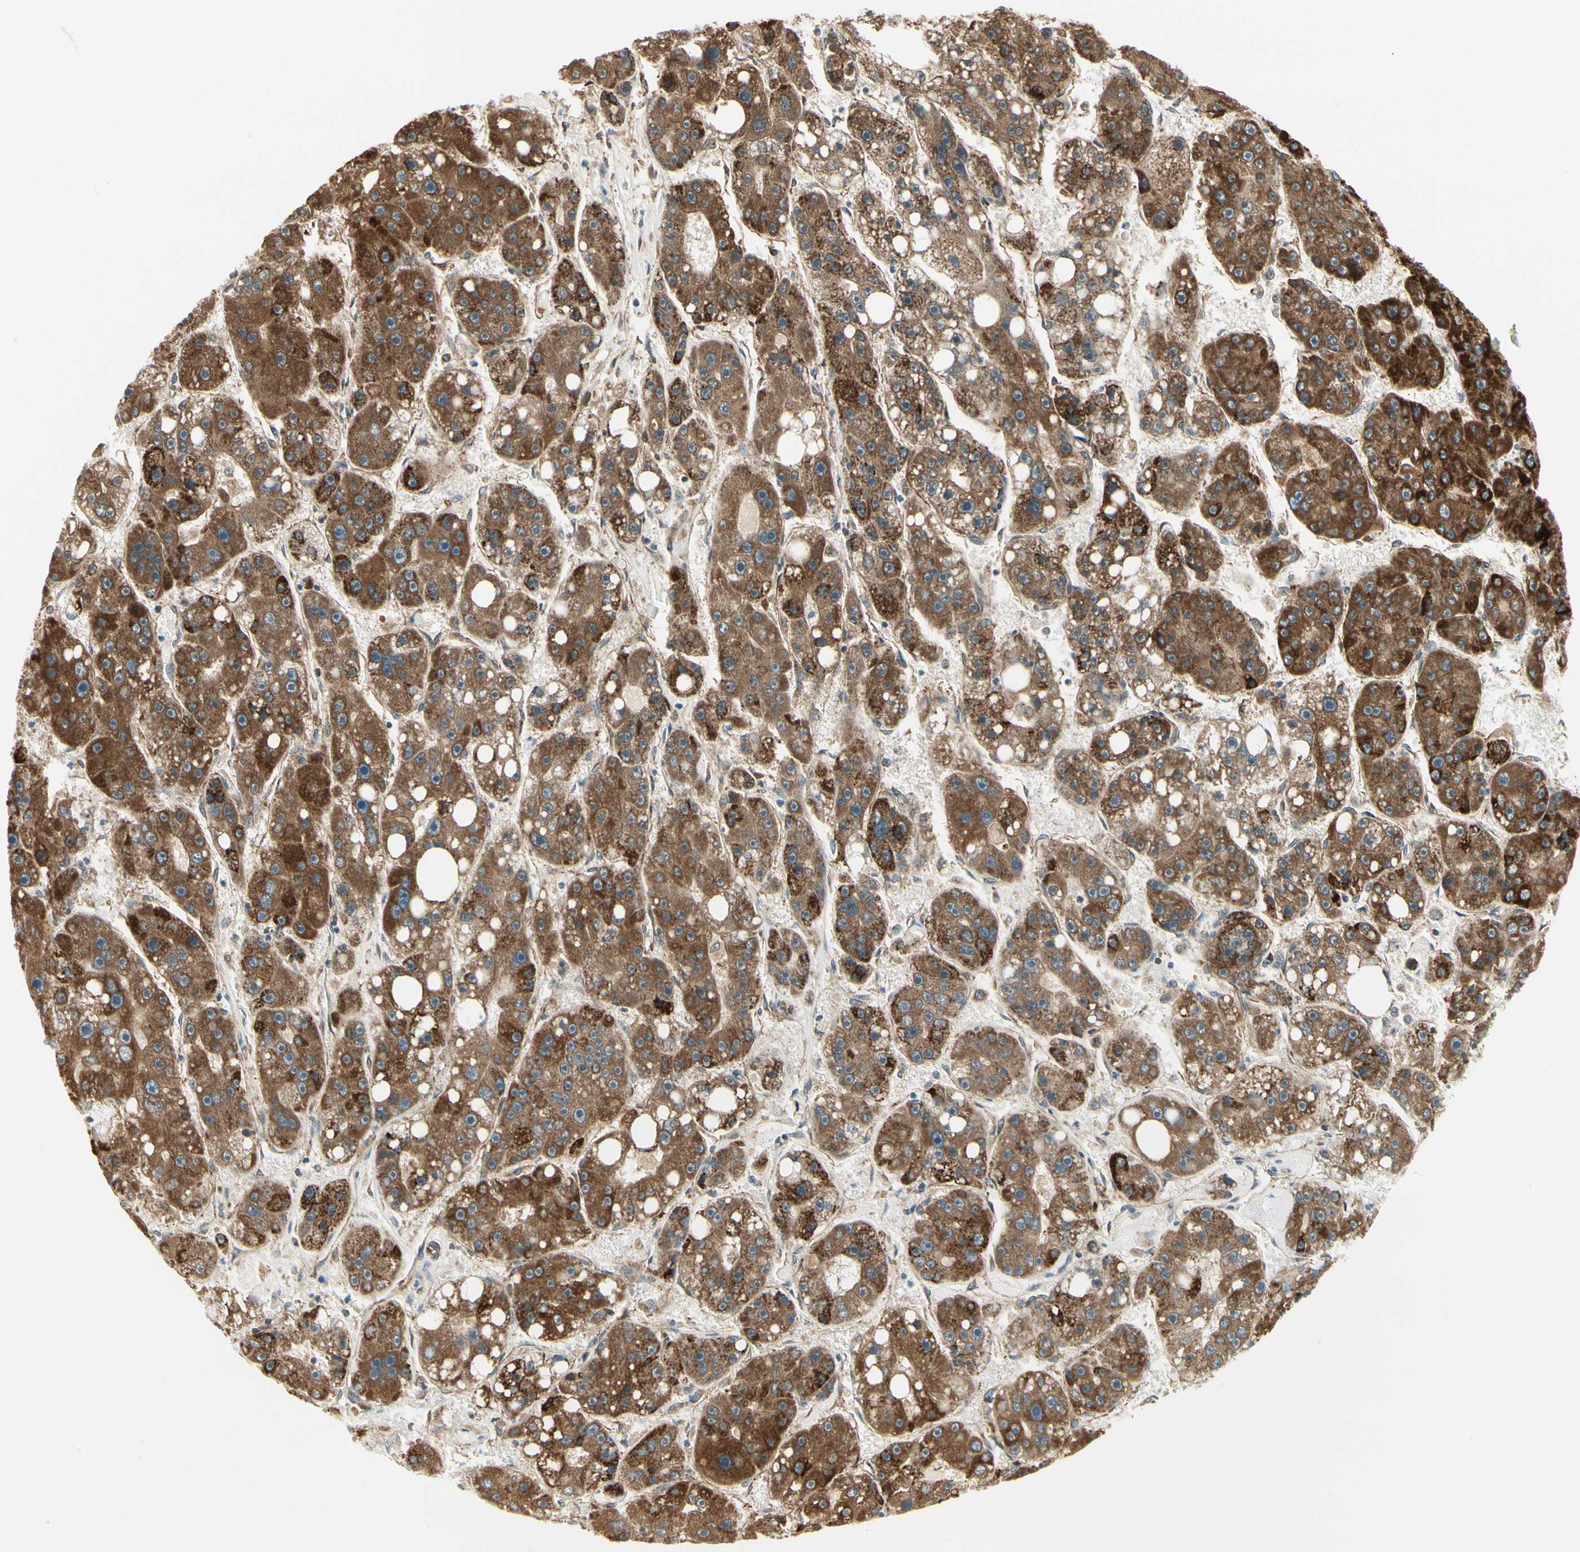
{"staining": {"intensity": "strong", "quantity": ">75%", "location": "cytoplasmic/membranous"}, "tissue": "liver cancer", "cell_type": "Tumor cells", "image_type": "cancer", "snomed": [{"axis": "morphology", "description": "Carcinoma, Hepatocellular, NOS"}, {"axis": "topography", "description": "Liver"}], "caption": "A micrograph of liver cancer stained for a protein displays strong cytoplasmic/membranous brown staining in tumor cells.", "gene": "EPHB3", "patient": {"sex": "female", "age": 61}}